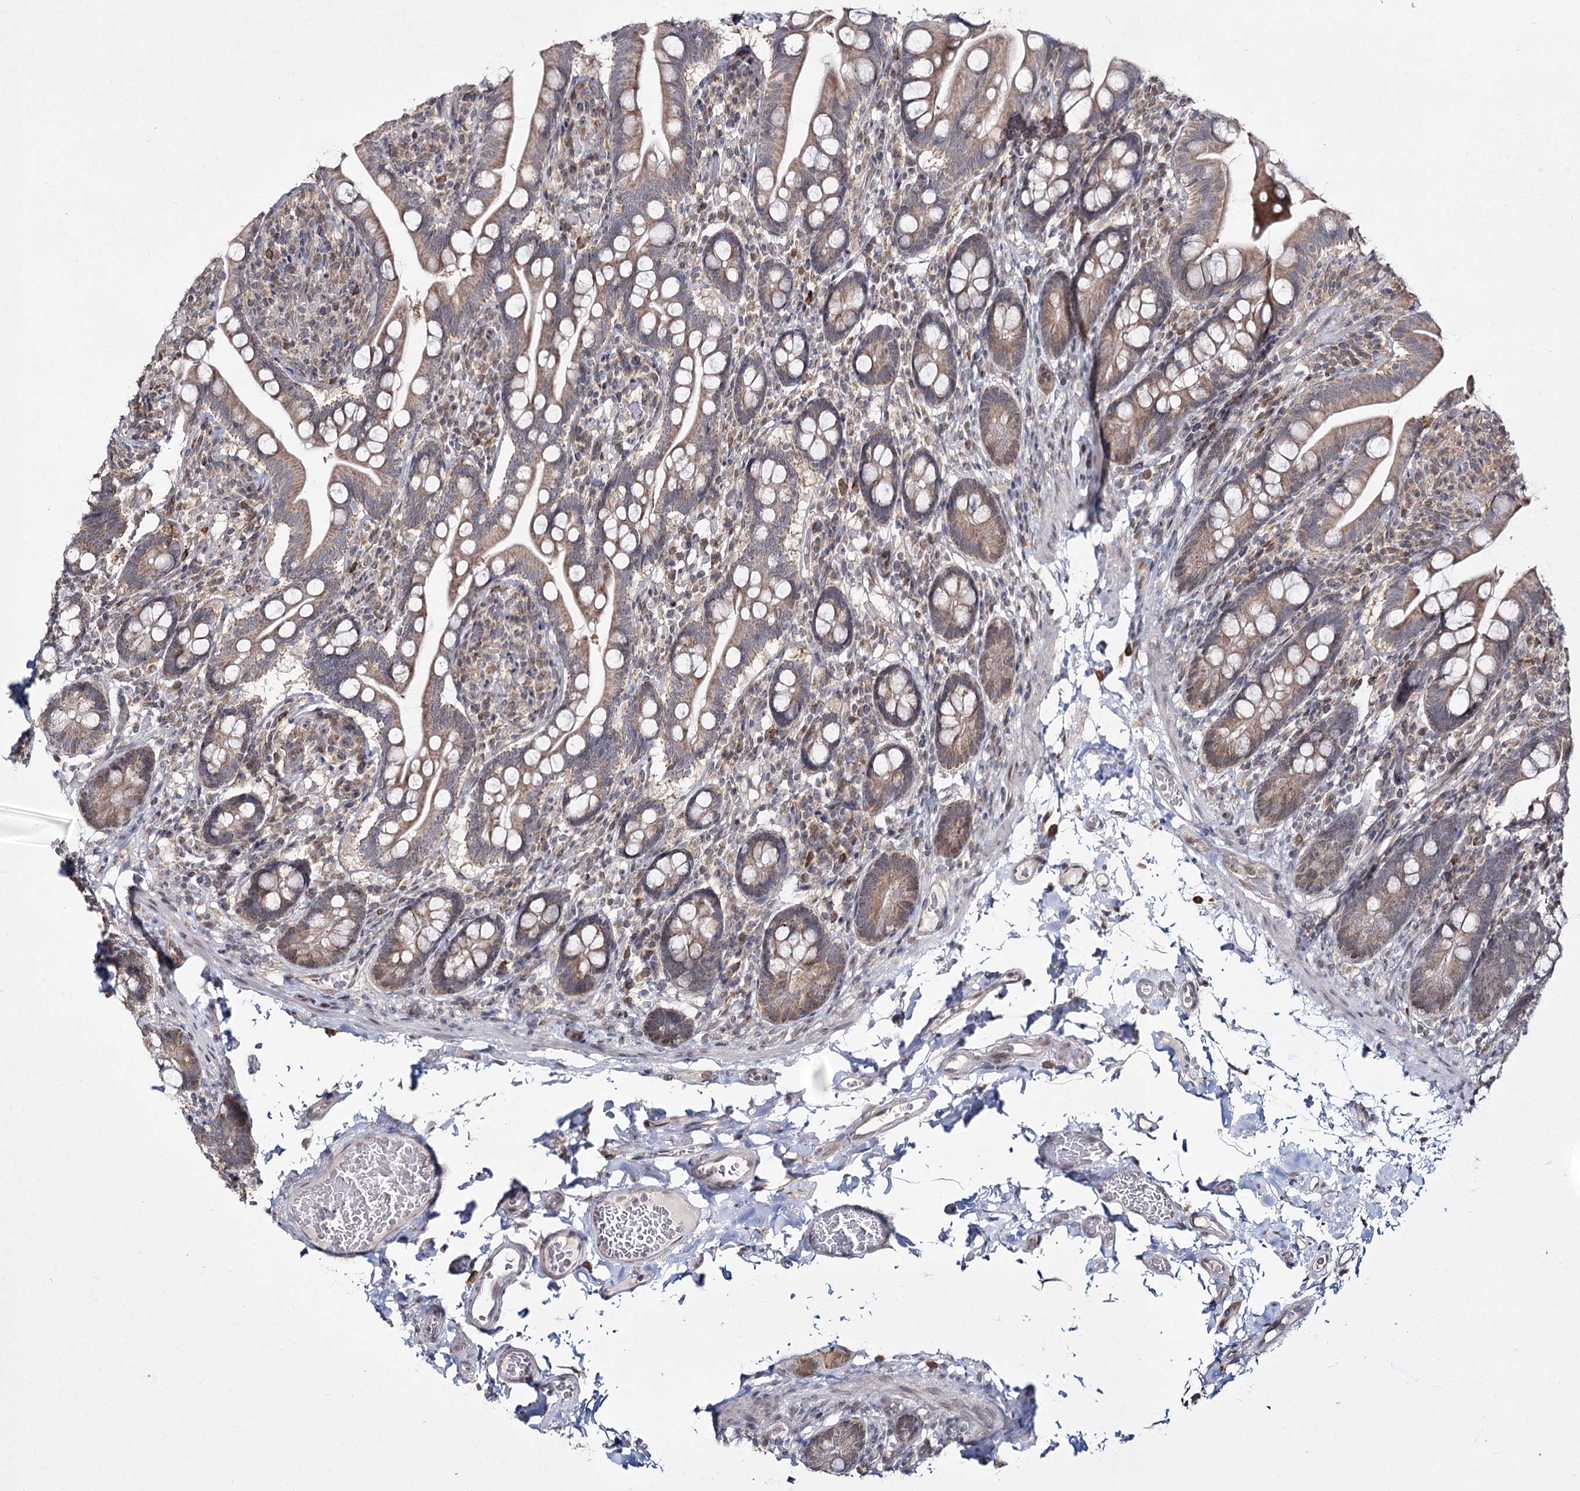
{"staining": {"intensity": "moderate", "quantity": ">75%", "location": "cytoplasmic/membranous"}, "tissue": "small intestine", "cell_type": "Glandular cells", "image_type": "normal", "snomed": [{"axis": "morphology", "description": "Normal tissue, NOS"}, {"axis": "topography", "description": "Small intestine"}], "caption": "Normal small intestine was stained to show a protein in brown. There is medium levels of moderate cytoplasmic/membranous positivity in about >75% of glandular cells.", "gene": "TRNT1", "patient": {"sex": "female", "age": 64}}